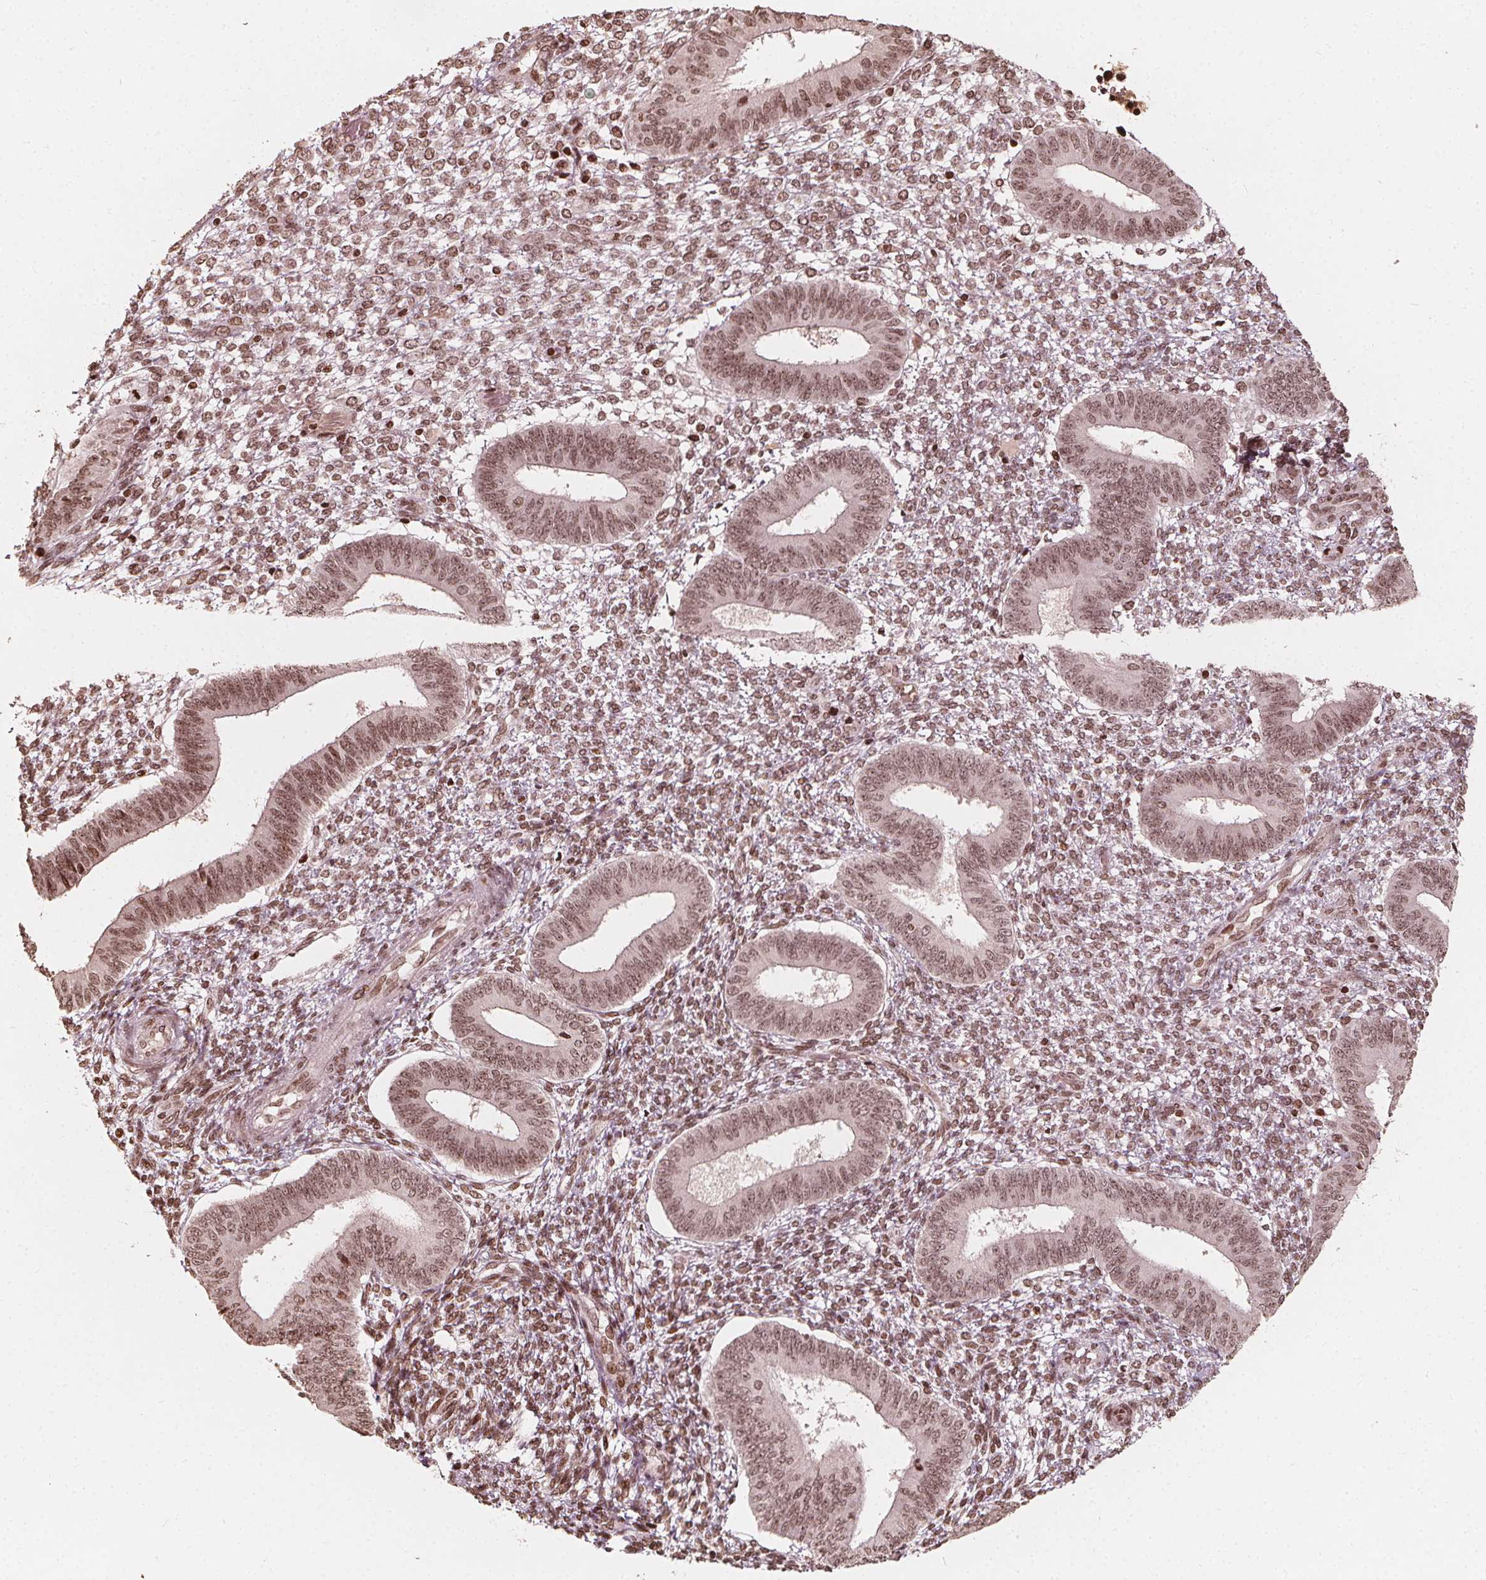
{"staining": {"intensity": "weak", "quantity": ">75%", "location": "nuclear"}, "tissue": "endometrium", "cell_type": "Cells in endometrial stroma", "image_type": "normal", "snomed": [{"axis": "morphology", "description": "Normal tissue, NOS"}, {"axis": "topography", "description": "Endometrium"}], "caption": "A micrograph showing weak nuclear staining in approximately >75% of cells in endometrial stroma in normal endometrium, as visualized by brown immunohistochemical staining.", "gene": "H3C14", "patient": {"sex": "female", "age": 42}}